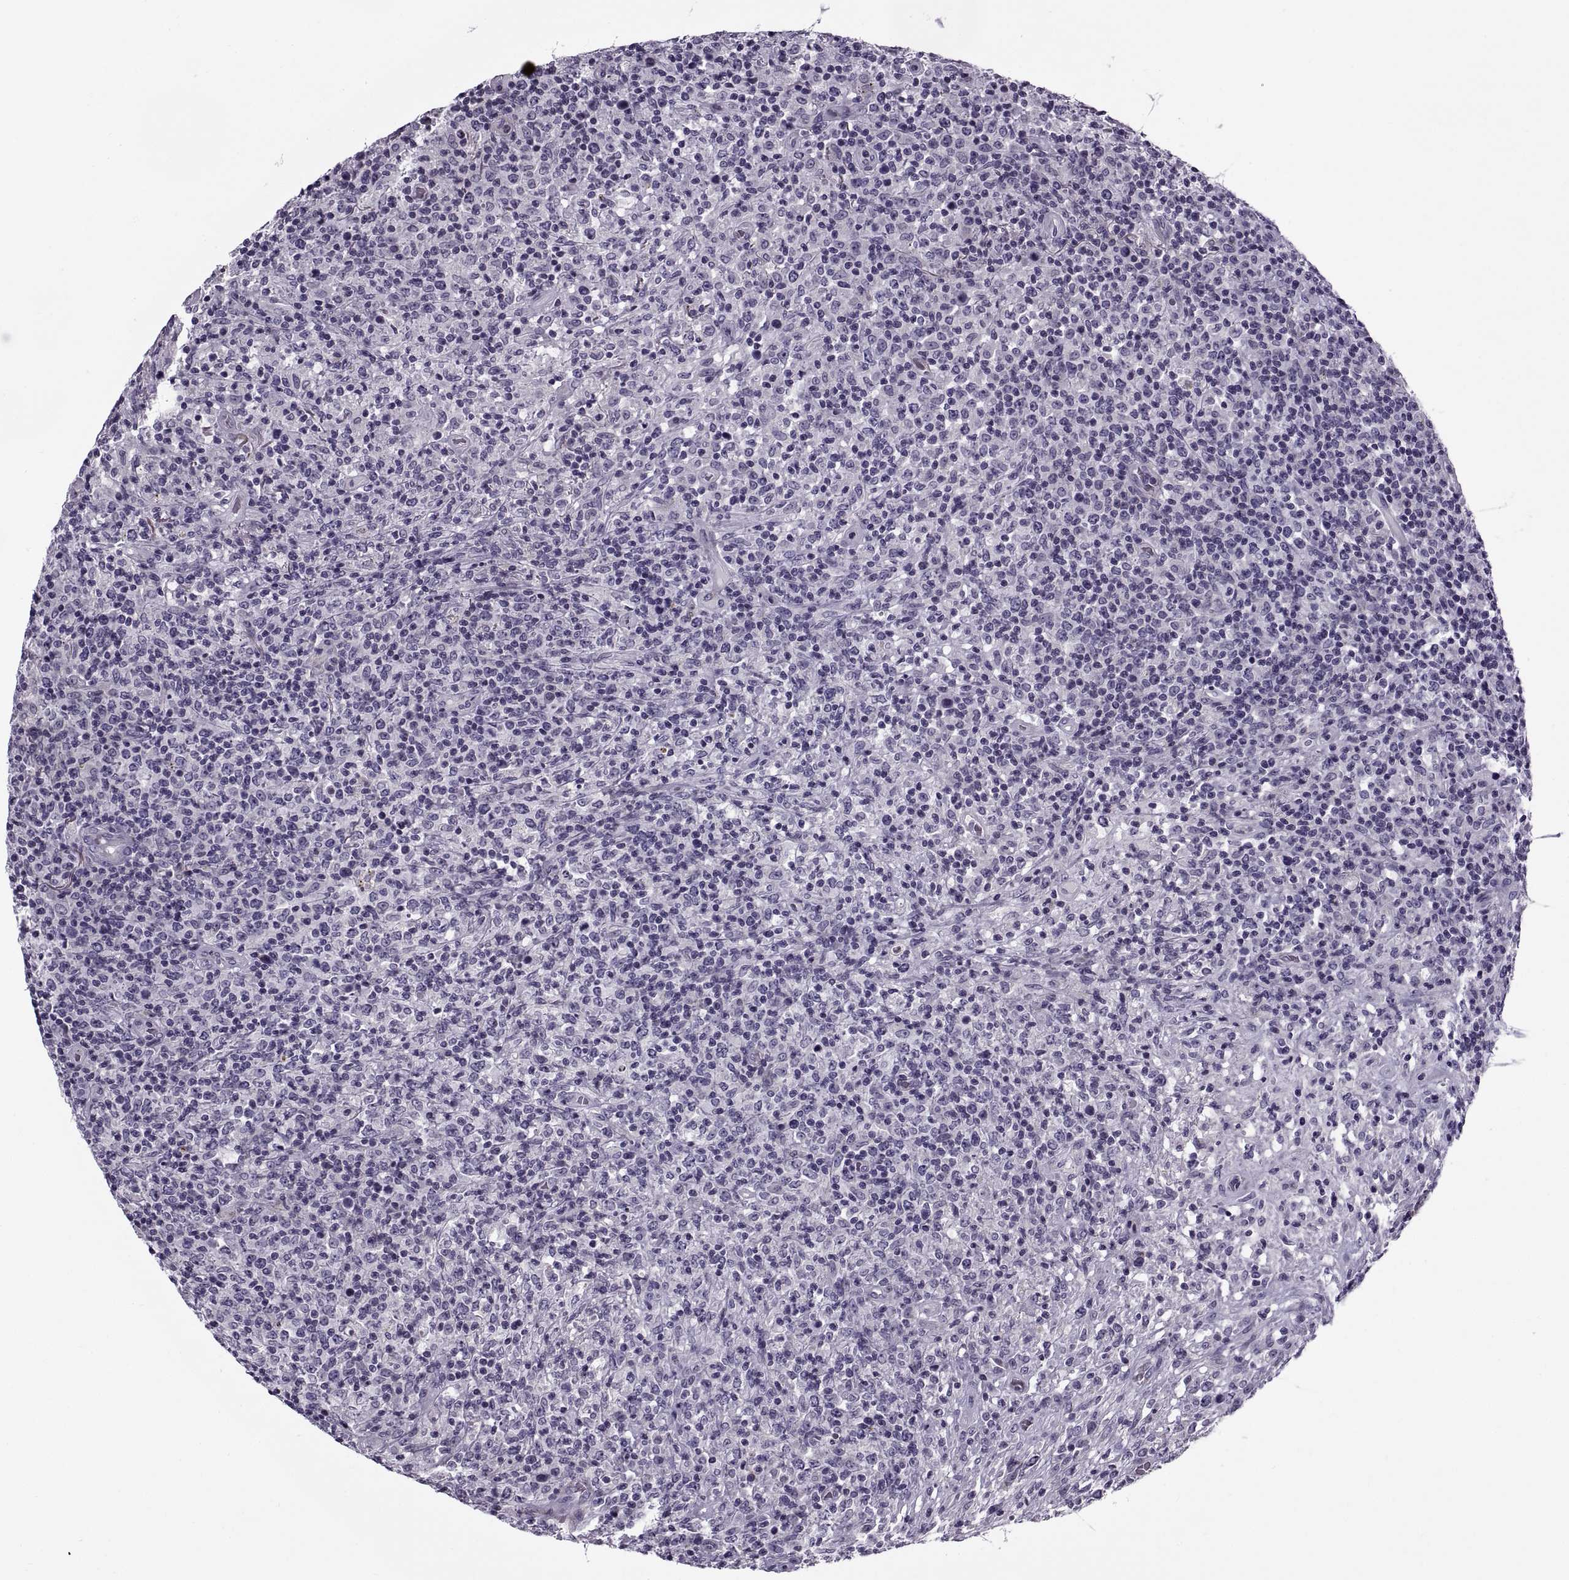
{"staining": {"intensity": "negative", "quantity": "none", "location": "none"}, "tissue": "lymphoma", "cell_type": "Tumor cells", "image_type": "cancer", "snomed": [{"axis": "morphology", "description": "Malignant lymphoma, non-Hodgkin's type, High grade"}, {"axis": "topography", "description": "Lung"}], "caption": "An immunohistochemistry (IHC) image of lymphoma is shown. There is no staining in tumor cells of lymphoma.", "gene": "CALCR", "patient": {"sex": "male", "age": 79}}